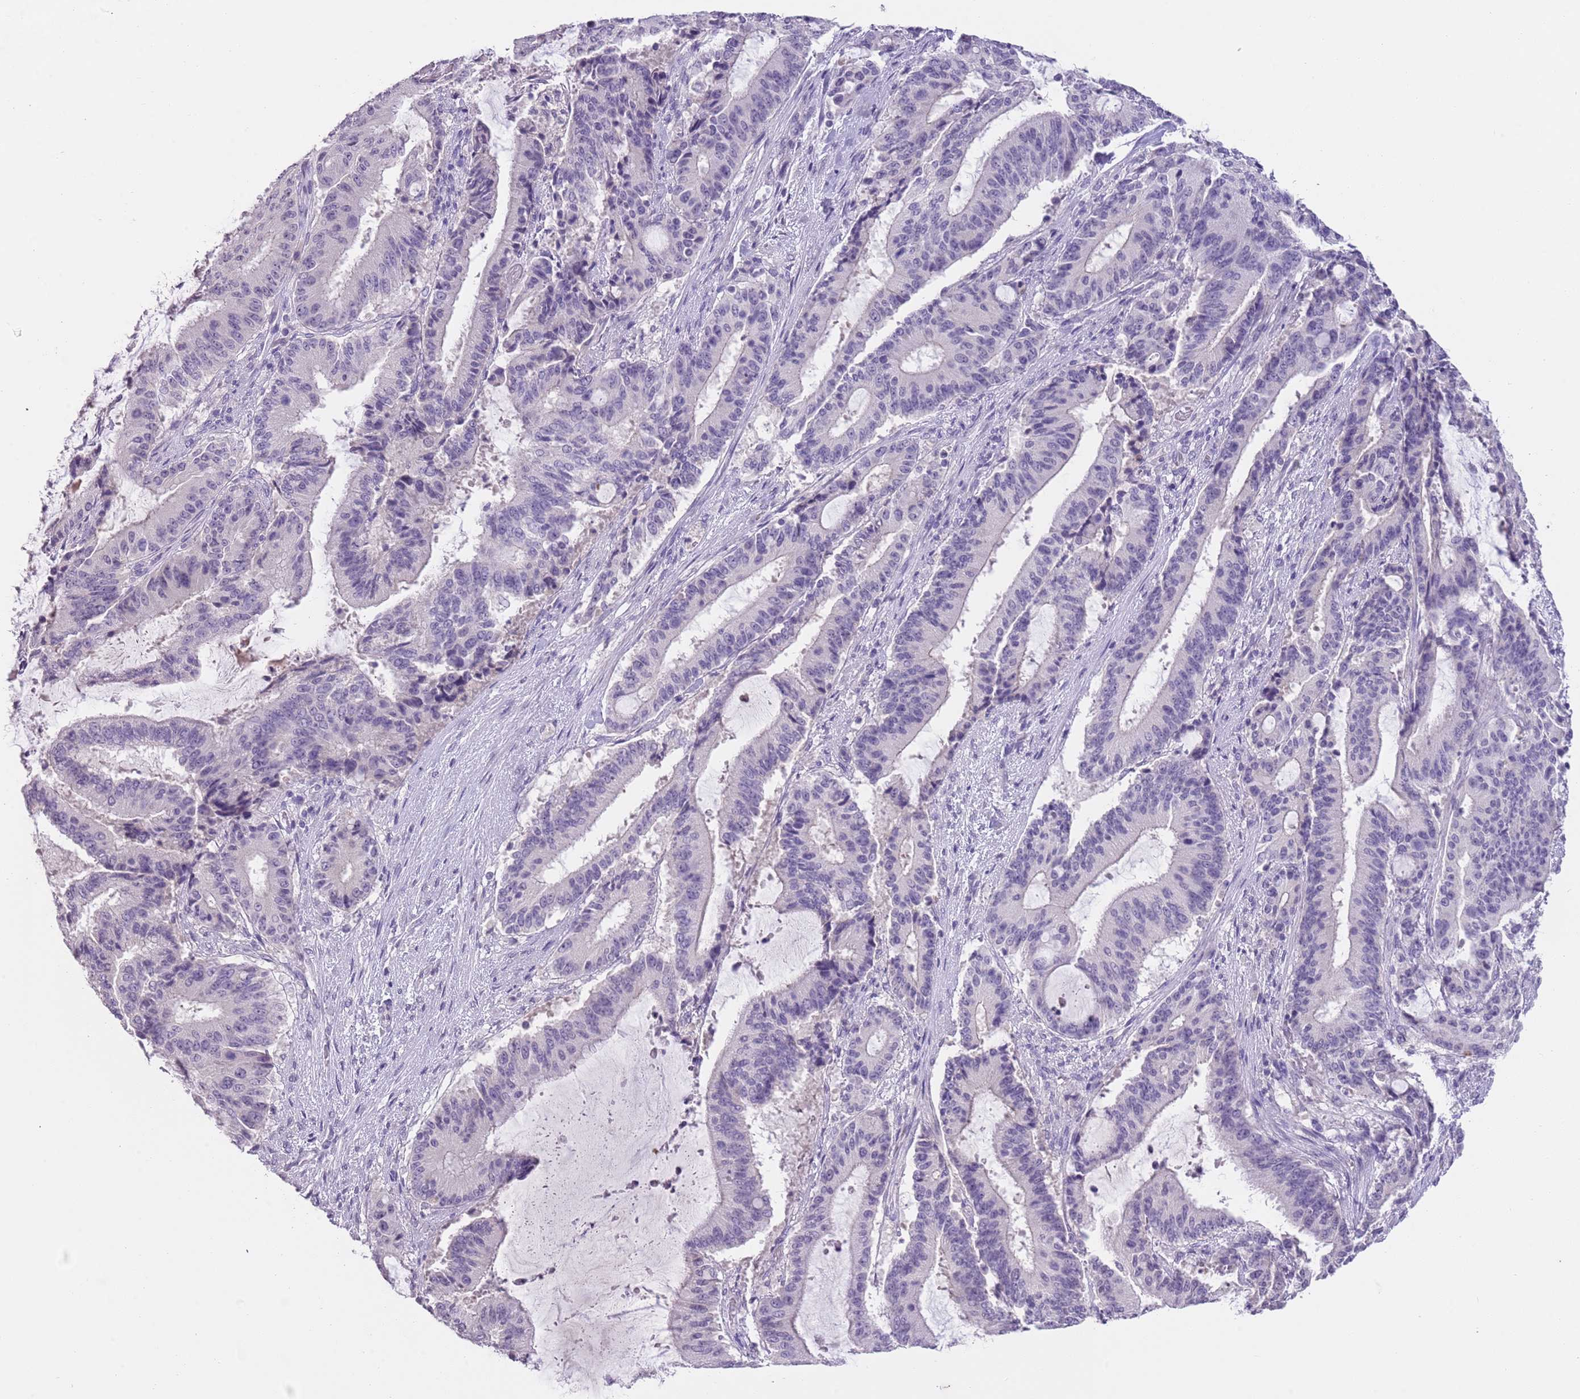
{"staining": {"intensity": "negative", "quantity": "none", "location": "none"}, "tissue": "liver cancer", "cell_type": "Tumor cells", "image_type": "cancer", "snomed": [{"axis": "morphology", "description": "Normal tissue, NOS"}, {"axis": "morphology", "description": "Cholangiocarcinoma"}, {"axis": "topography", "description": "Liver"}, {"axis": "topography", "description": "Peripheral nerve tissue"}], "caption": "This micrograph is of liver cancer stained with immunohistochemistry (IHC) to label a protein in brown with the nuclei are counter-stained blue. There is no expression in tumor cells.", "gene": "SLC35E3", "patient": {"sex": "female", "age": 73}}